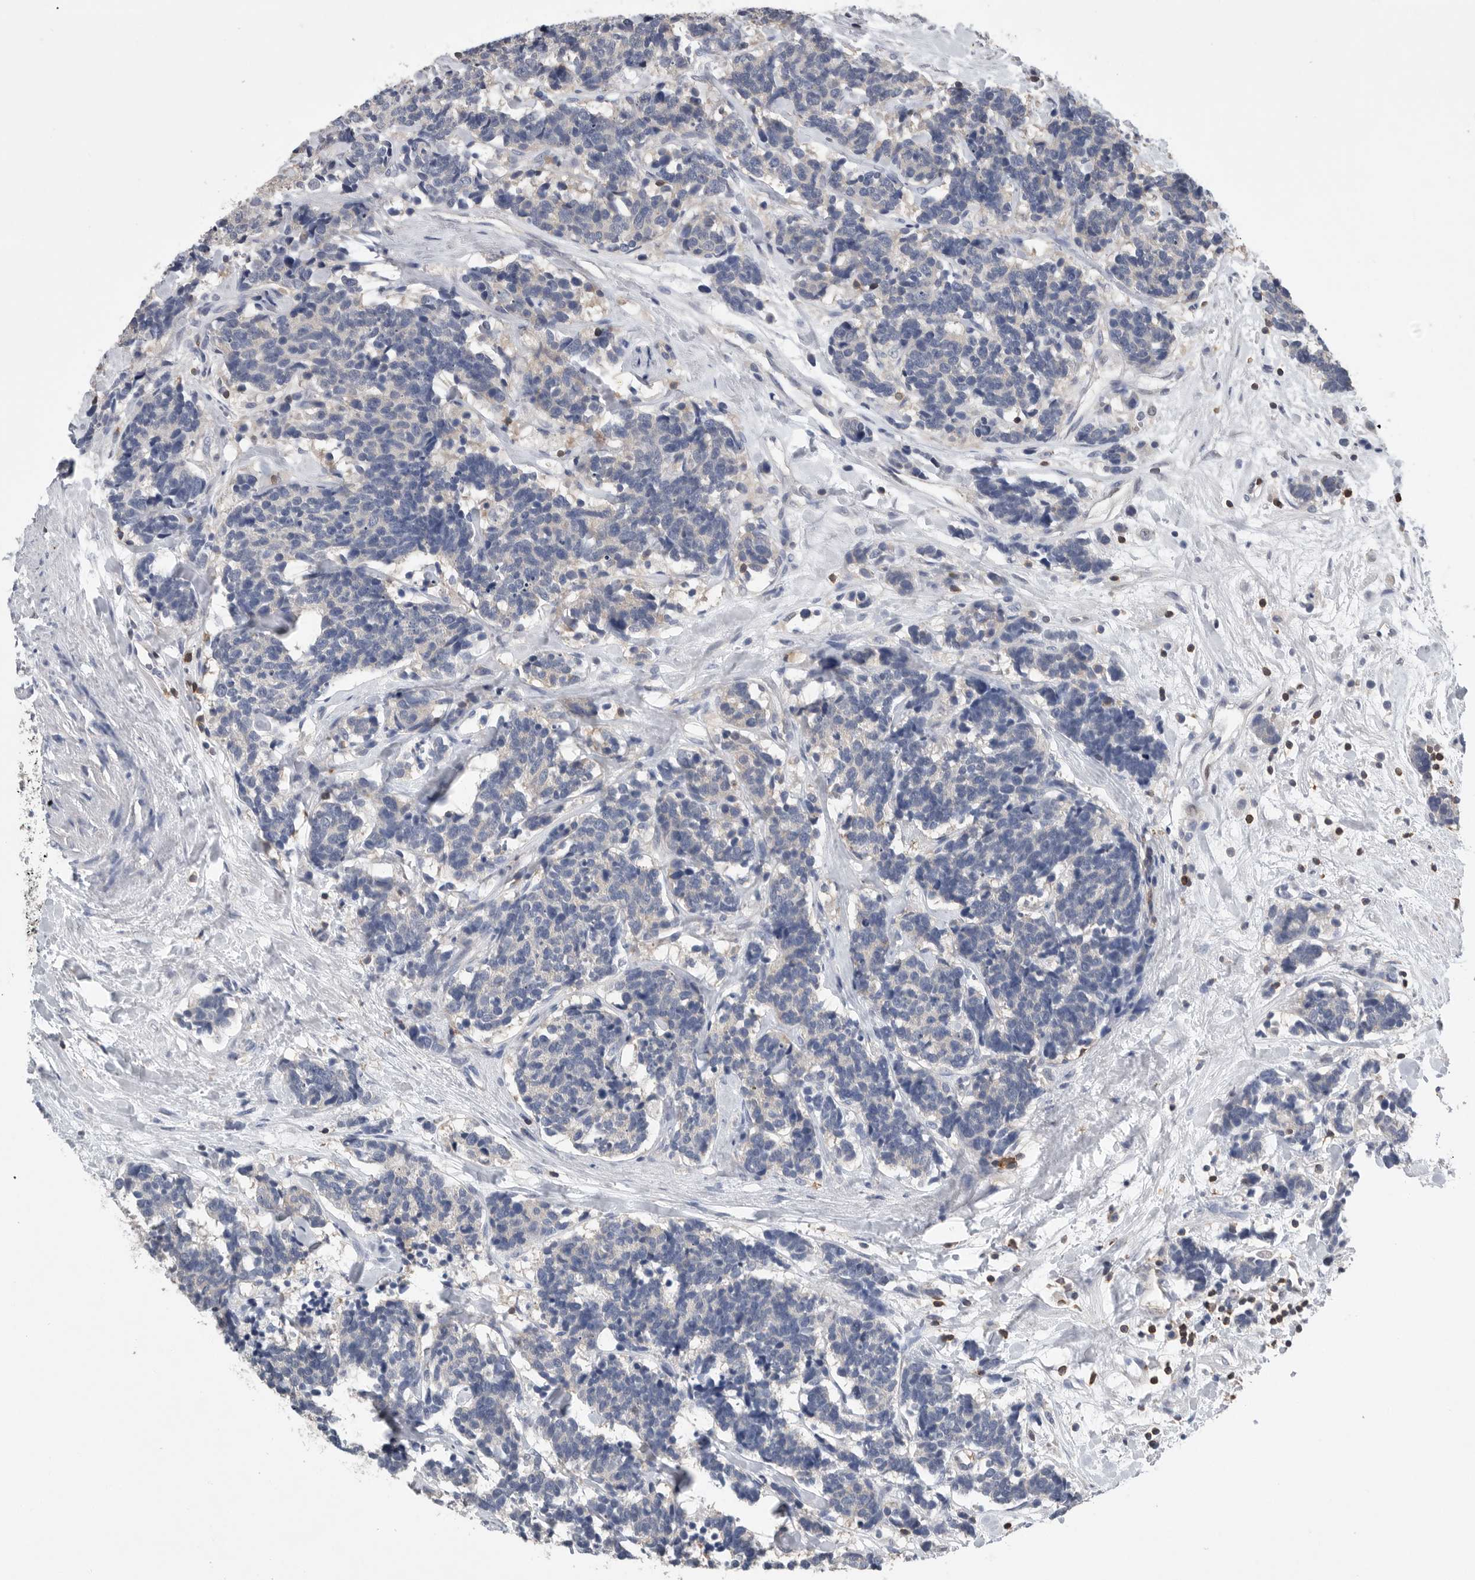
{"staining": {"intensity": "negative", "quantity": "none", "location": "none"}, "tissue": "carcinoid", "cell_type": "Tumor cells", "image_type": "cancer", "snomed": [{"axis": "morphology", "description": "Carcinoma, NOS"}, {"axis": "morphology", "description": "Carcinoid, malignant, NOS"}, {"axis": "topography", "description": "Urinary bladder"}], "caption": "Carcinoid was stained to show a protein in brown. There is no significant staining in tumor cells. (Brightfield microscopy of DAB (3,3'-diaminobenzidine) immunohistochemistry at high magnification).", "gene": "PDCD4", "patient": {"sex": "male", "age": 57}}